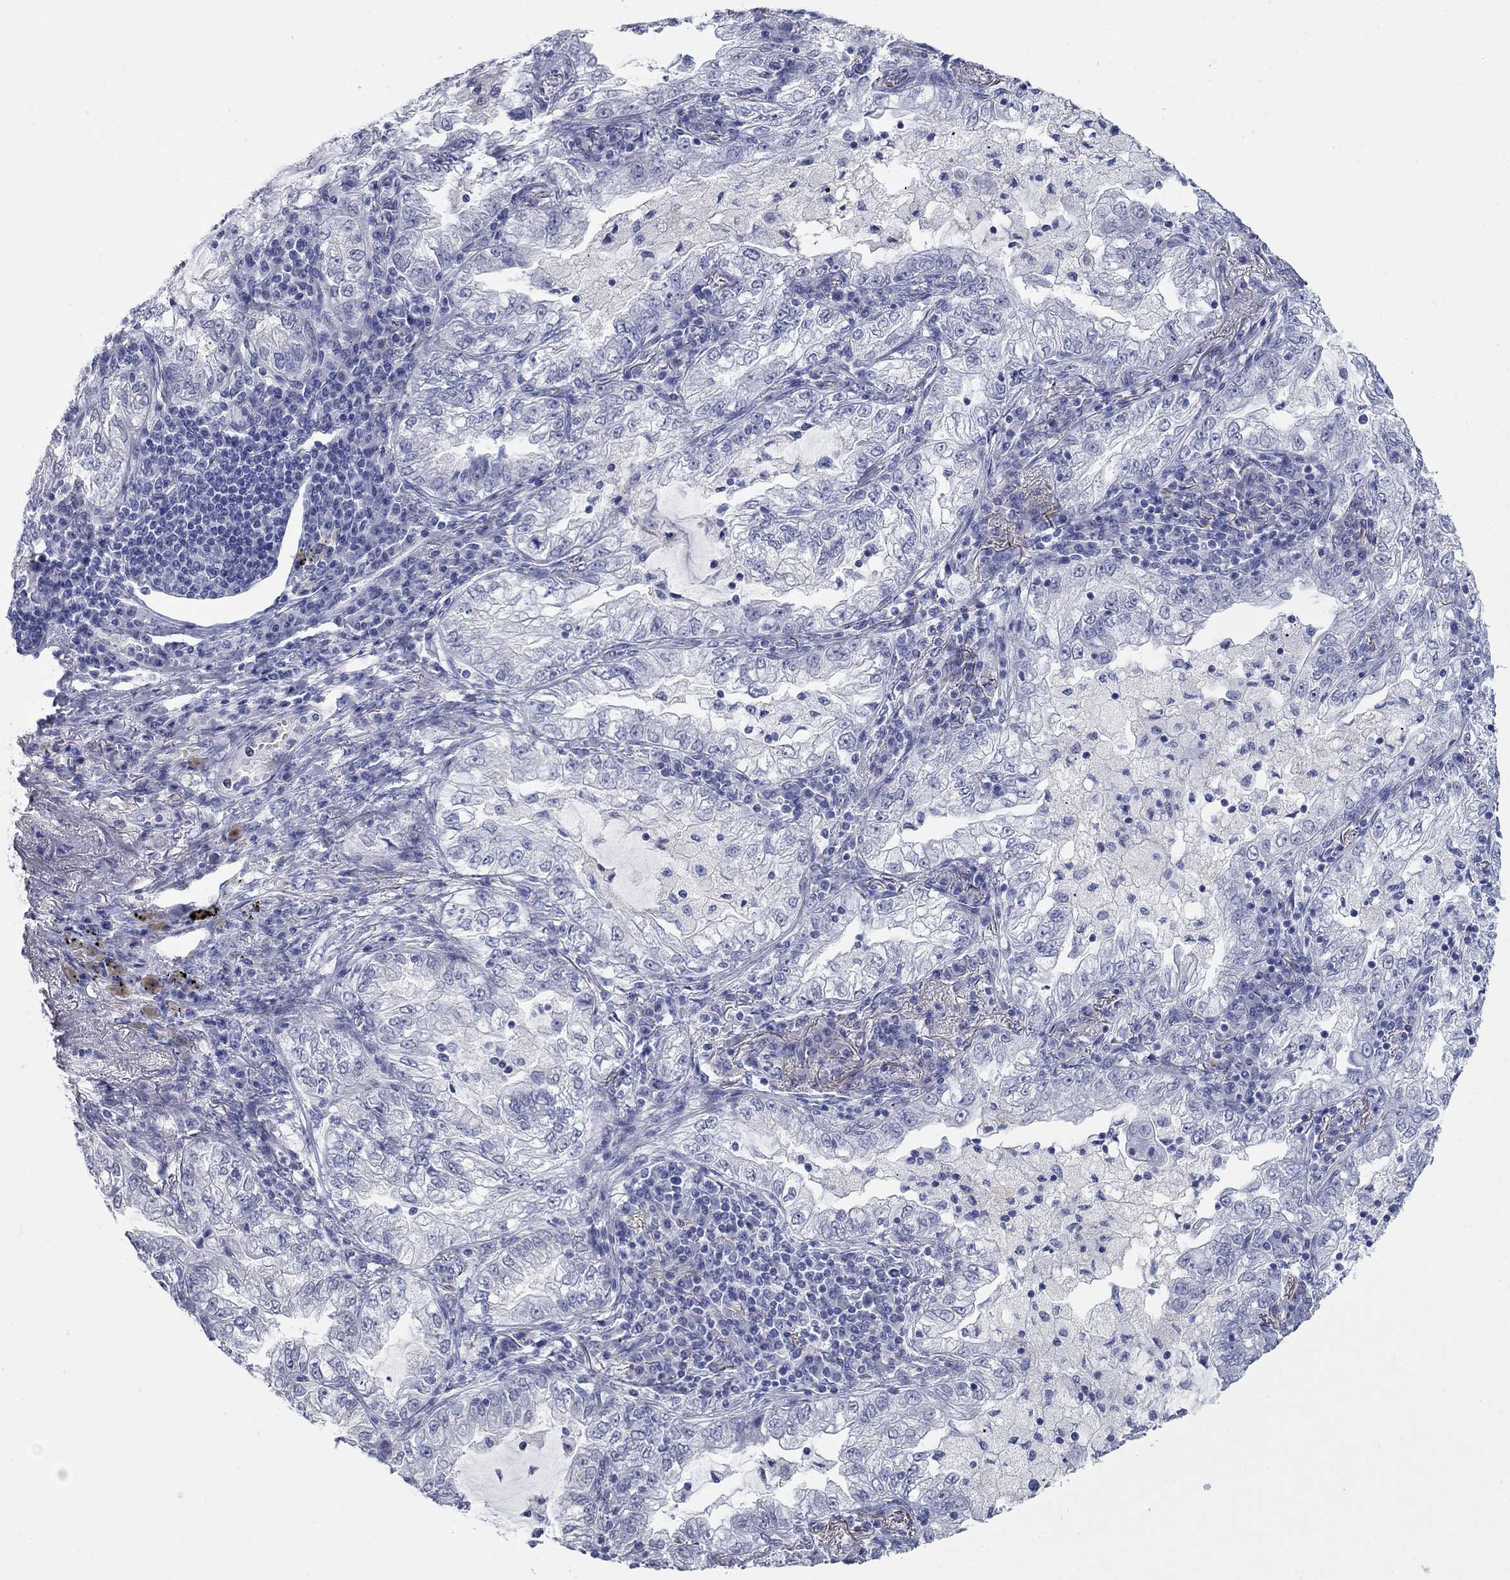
{"staining": {"intensity": "negative", "quantity": "none", "location": "none"}, "tissue": "lung cancer", "cell_type": "Tumor cells", "image_type": "cancer", "snomed": [{"axis": "morphology", "description": "Adenocarcinoma, NOS"}, {"axis": "topography", "description": "Lung"}], "caption": "Human lung adenocarcinoma stained for a protein using immunohistochemistry reveals no expression in tumor cells.", "gene": "WASF3", "patient": {"sex": "female", "age": 73}}